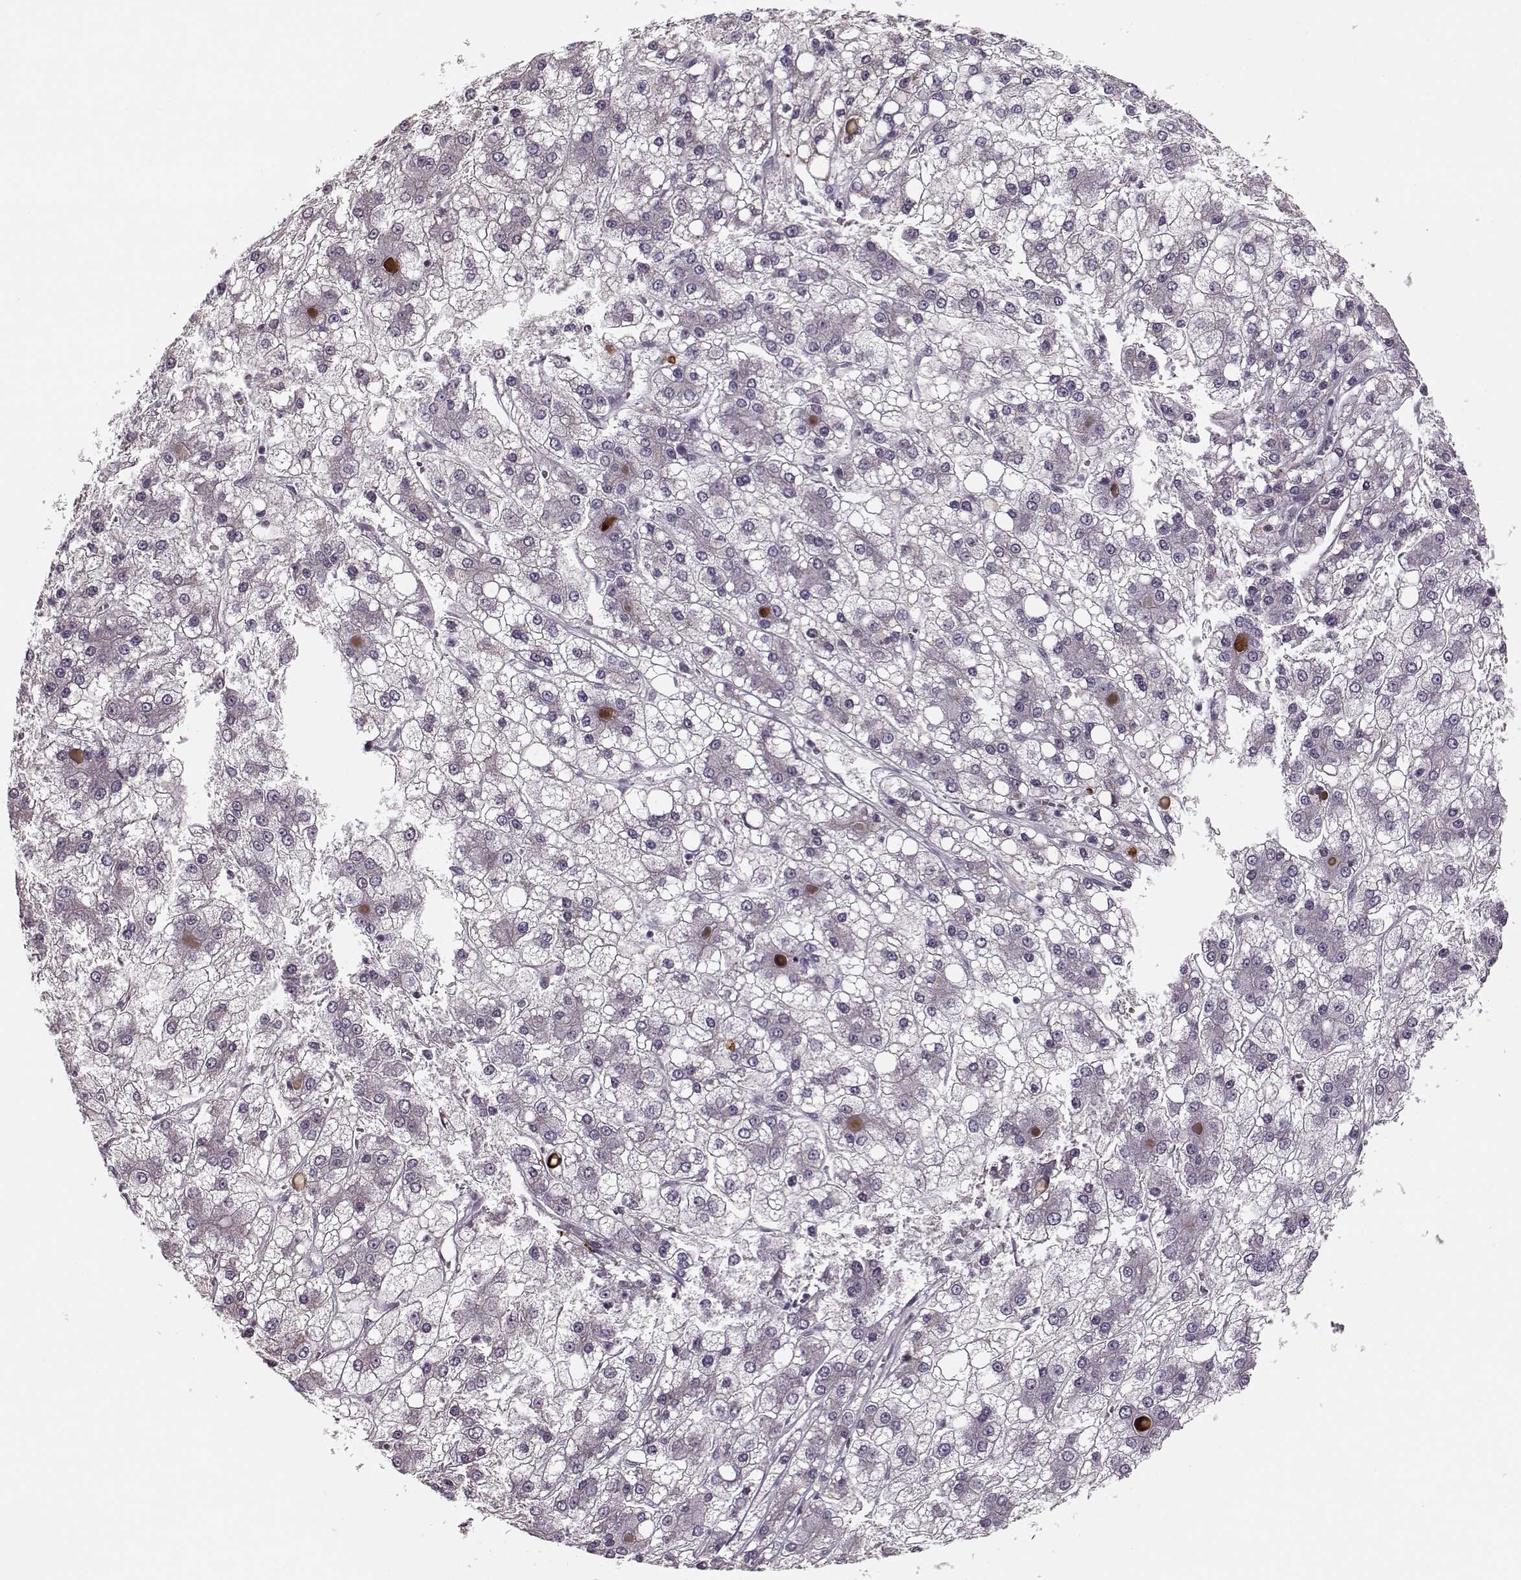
{"staining": {"intensity": "negative", "quantity": "none", "location": "none"}, "tissue": "liver cancer", "cell_type": "Tumor cells", "image_type": "cancer", "snomed": [{"axis": "morphology", "description": "Carcinoma, Hepatocellular, NOS"}, {"axis": "topography", "description": "Liver"}], "caption": "This is an immunohistochemistry (IHC) image of human hepatocellular carcinoma (liver). There is no positivity in tumor cells.", "gene": "DNAI3", "patient": {"sex": "male", "age": 73}}